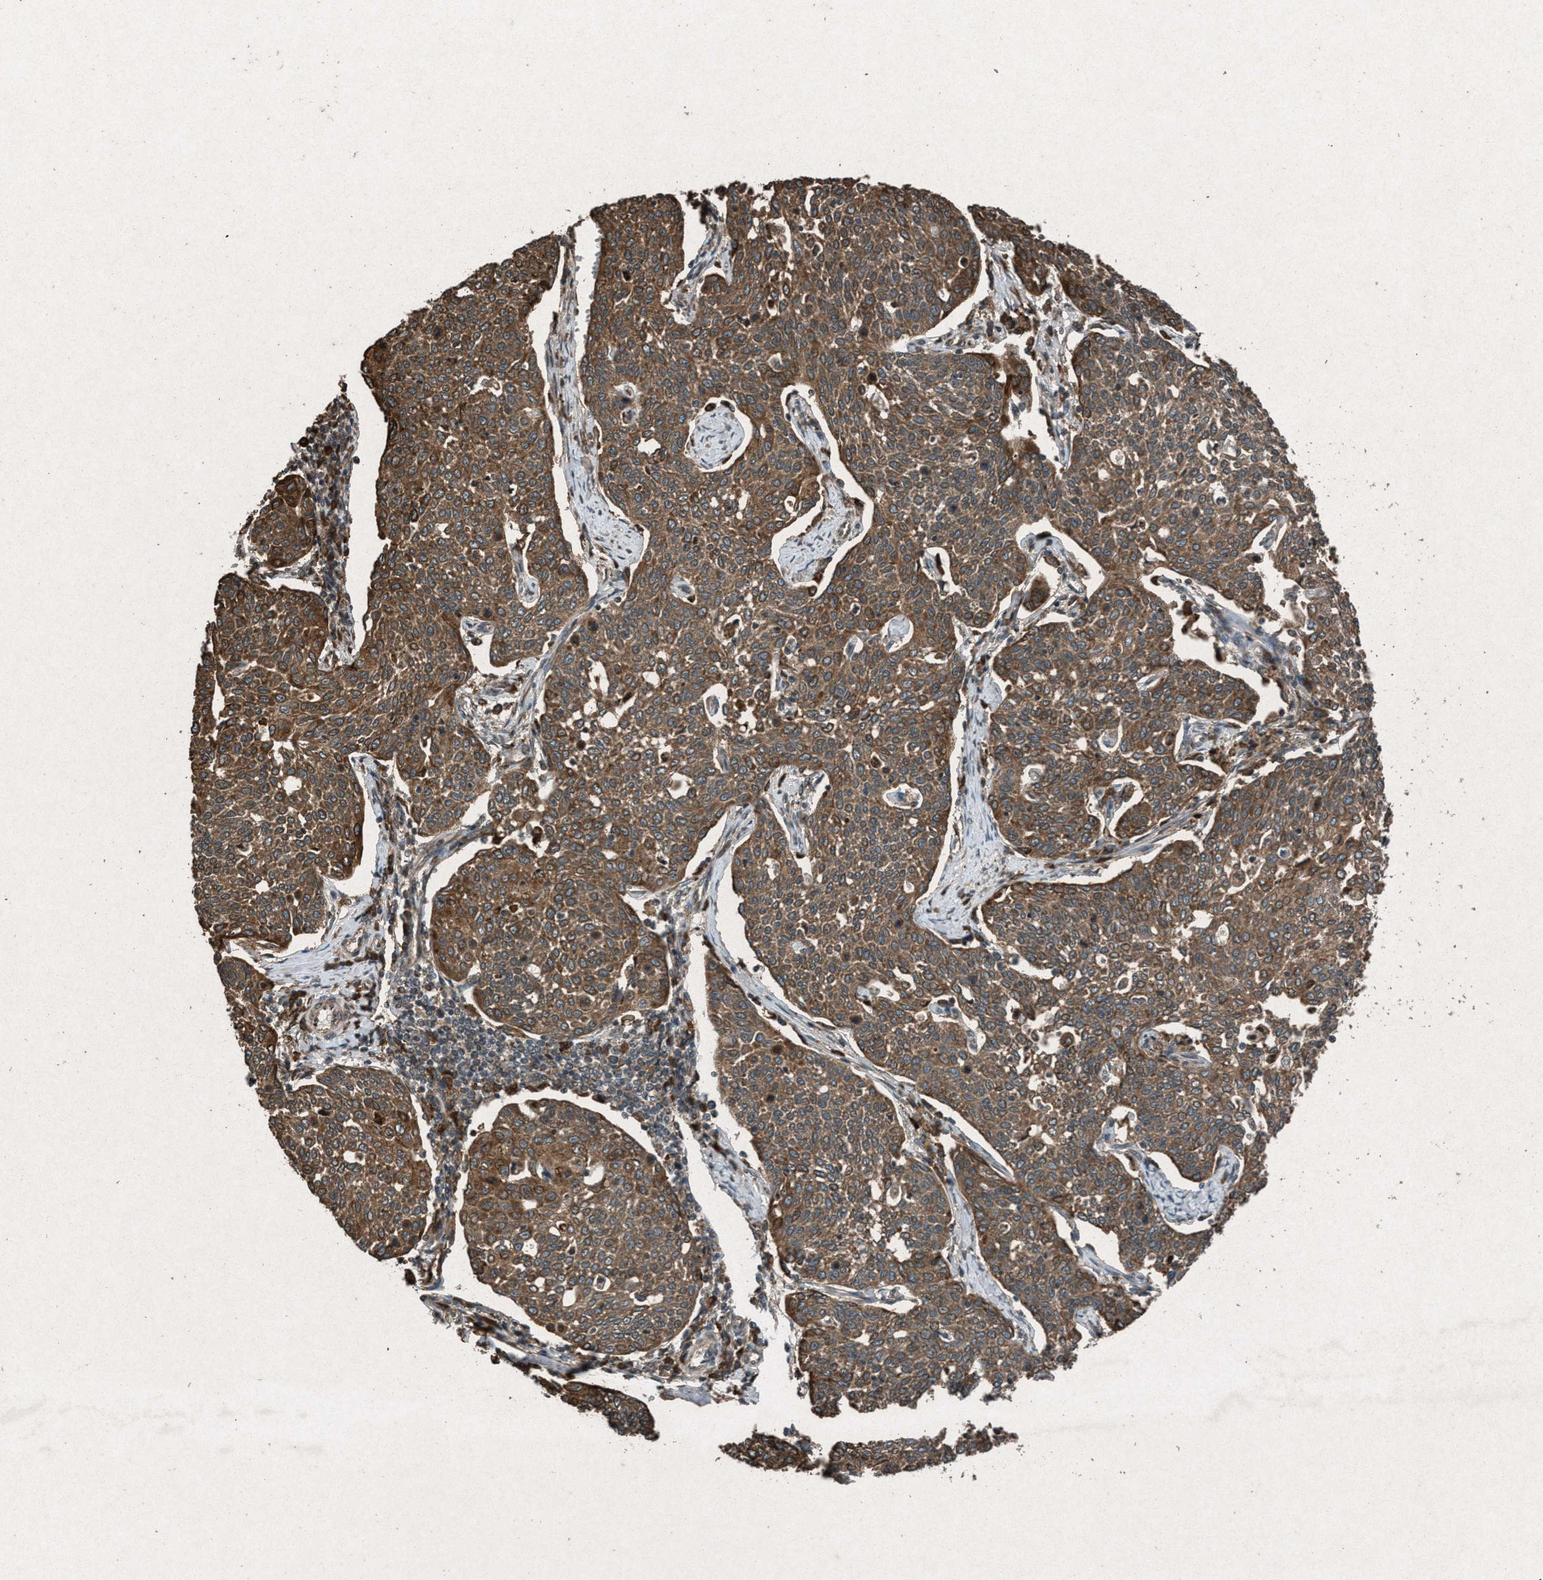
{"staining": {"intensity": "moderate", "quantity": ">75%", "location": "cytoplasmic/membranous"}, "tissue": "cervical cancer", "cell_type": "Tumor cells", "image_type": "cancer", "snomed": [{"axis": "morphology", "description": "Squamous cell carcinoma, NOS"}, {"axis": "topography", "description": "Cervix"}], "caption": "The immunohistochemical stain shows moderate cytoplasmic/membranous staining in tumor cells of cervical cancer tissue.", "gene": "CALR", "patient": {"sex": "female", "age": 34}}